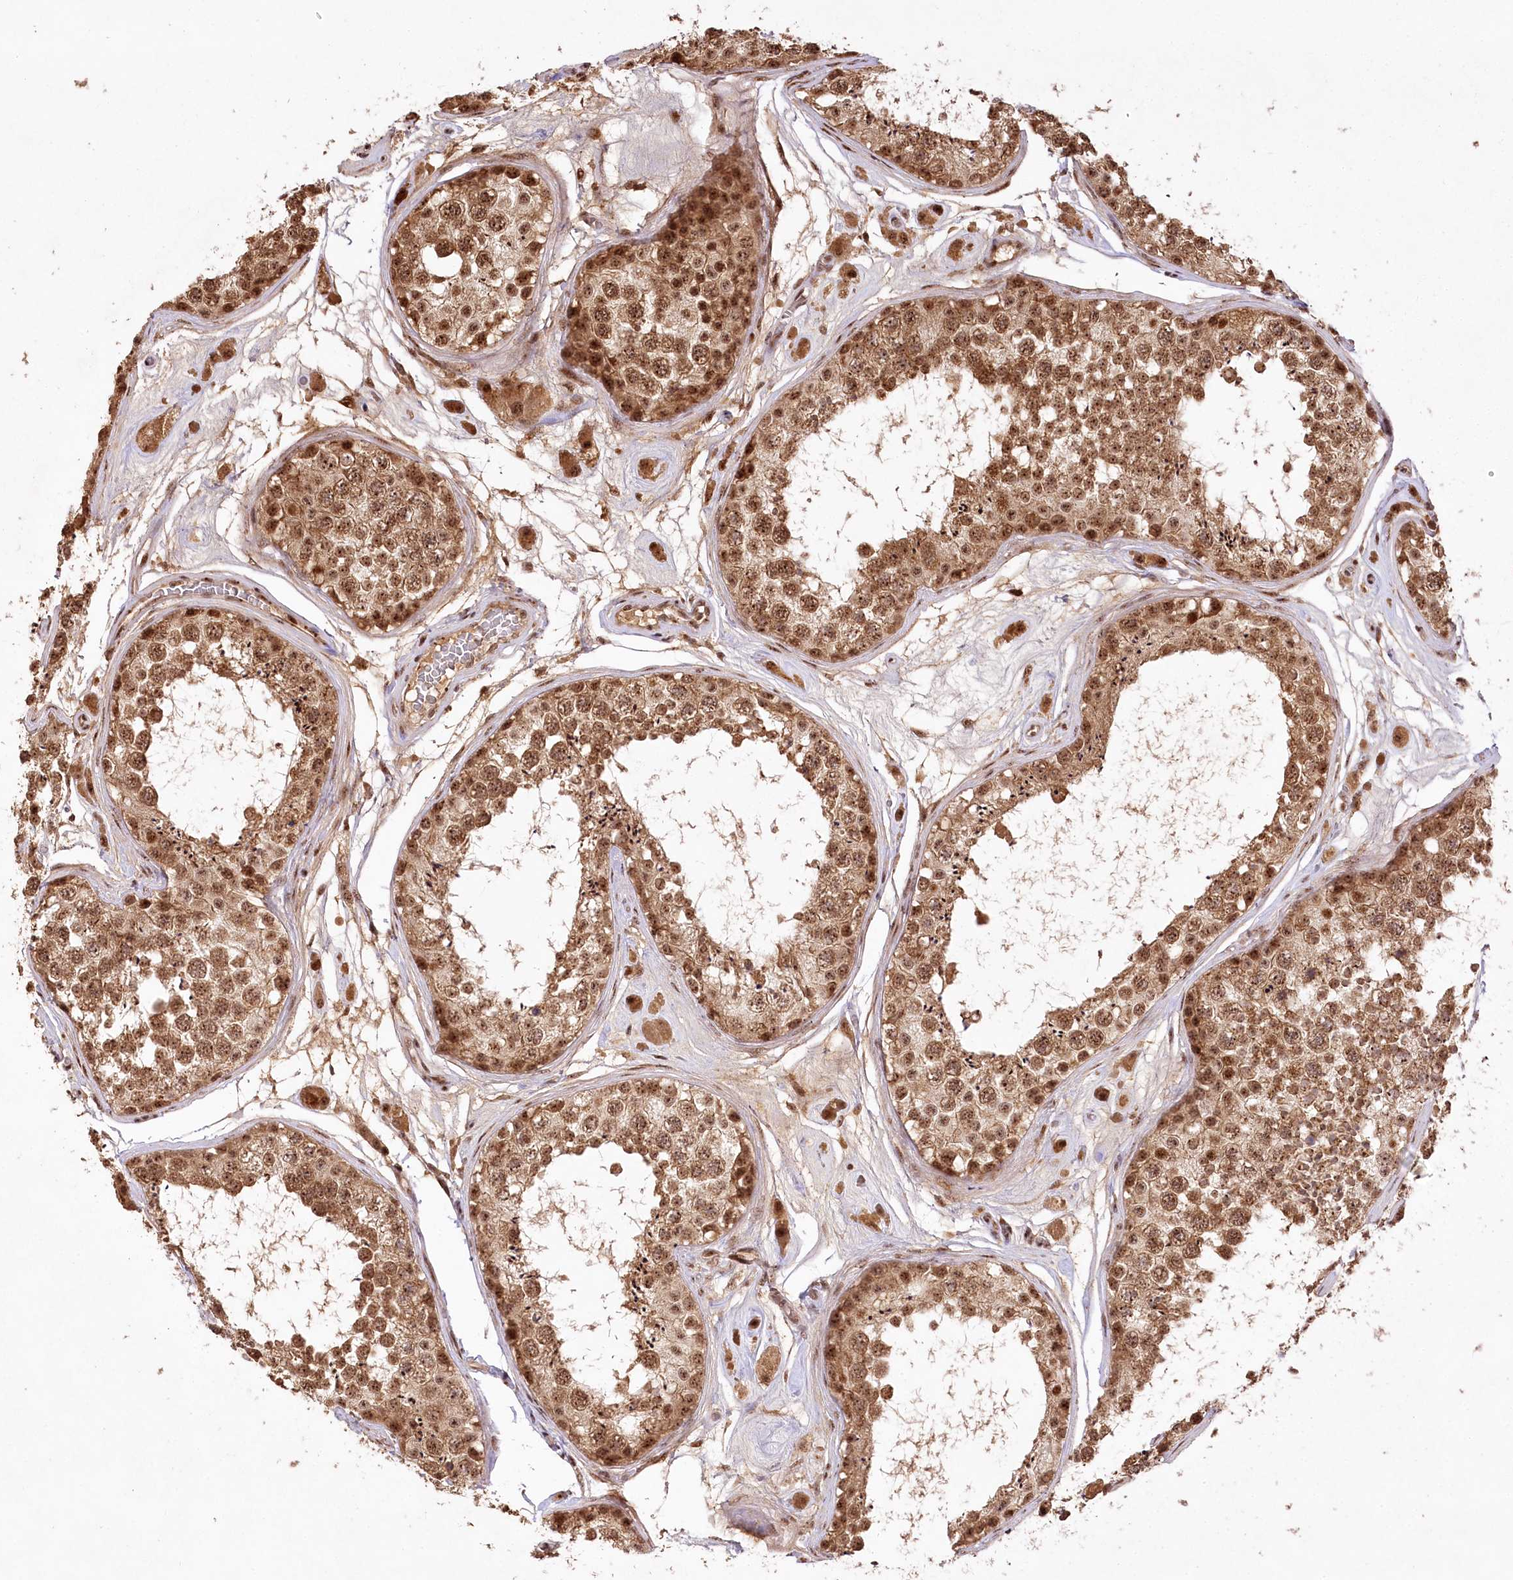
{"staining": {"intensity": "moderate", "quantity": ">75%", "location": "cytoplasmic/membranous,nuclear"}, "tissue": "testis", "cell_type": "Cells in seminiferous ducts", "image_type": "normal", "snomed": [{"axis": "morphology", "description": "Normal tissue, NOS"}, {"axis": "topography", "description": "Testis"}], "caption": "Cells in seminiferous ducts exhibit medium levels of moderate cytoplasmic/membranous,nuclear expression in approximately >75% of cells in benign testis. Using DAB (brown) and hematoxylin (blue) stains, captured at high magnification using brightfield microscopy.", "gene": "PYROXD1", "patient": {"sex": "male", "age": 25}}